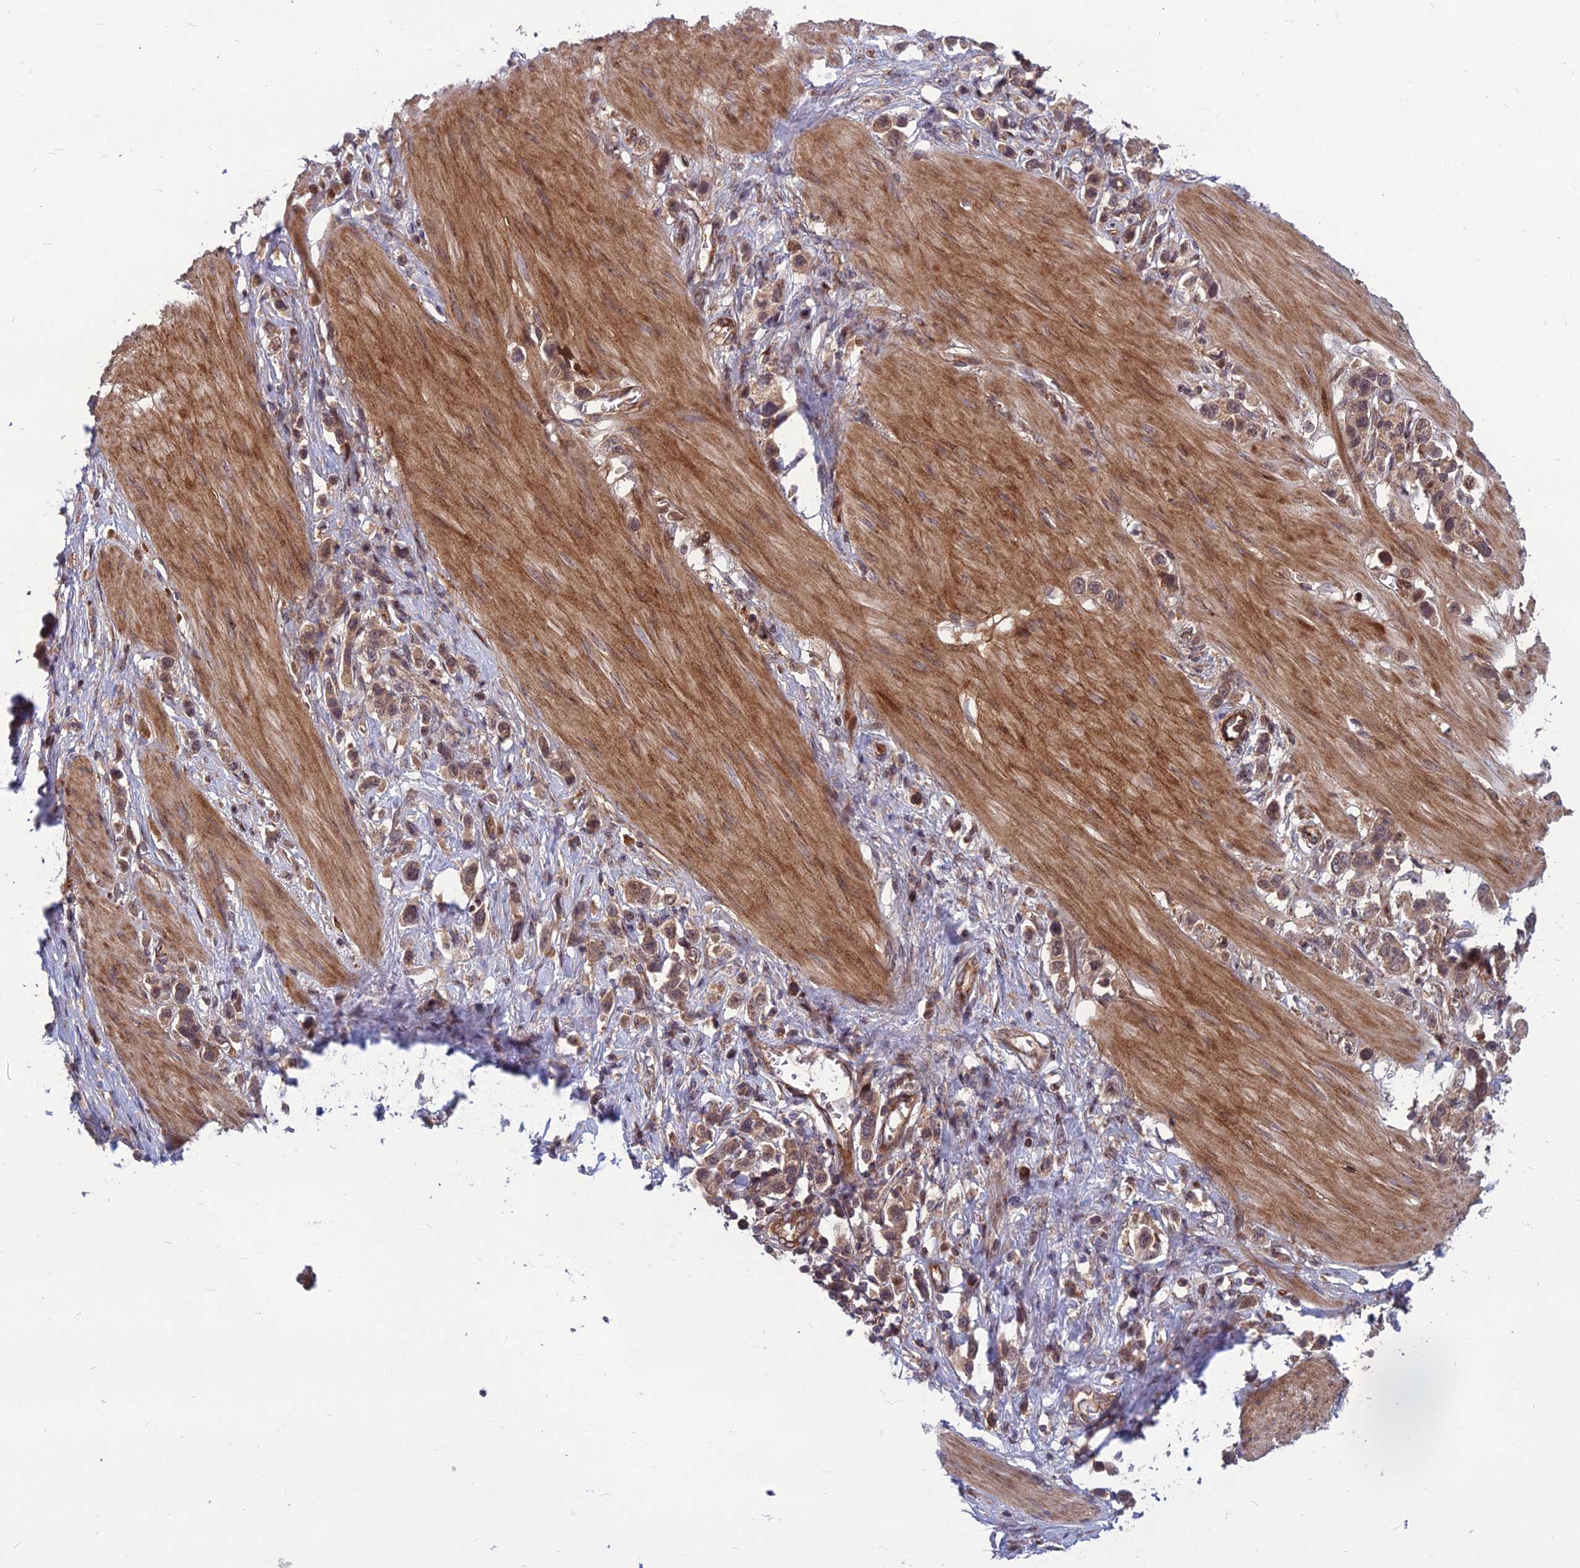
{"staining": {"intensity": "moderate", "quantity": ">75%", "location": "cytoplasmic/membranous"}, "tissue": "stomach cancer", "cell_type": "Tumor cells", "image_type": "cancer", "snomed": [{"axis": "morphology", "description": "Adenocarcinoma, NOS"}, {"axis": "topography", "description": "Stomach"}], "caption": "A medium amount of moderate cytoplasmic/membranous staining is identified in approximately >75% of tumor cells in stomach cancer tissue.", "gene": "MFSD8", "patient": {"sex": "female", "age": 65}}